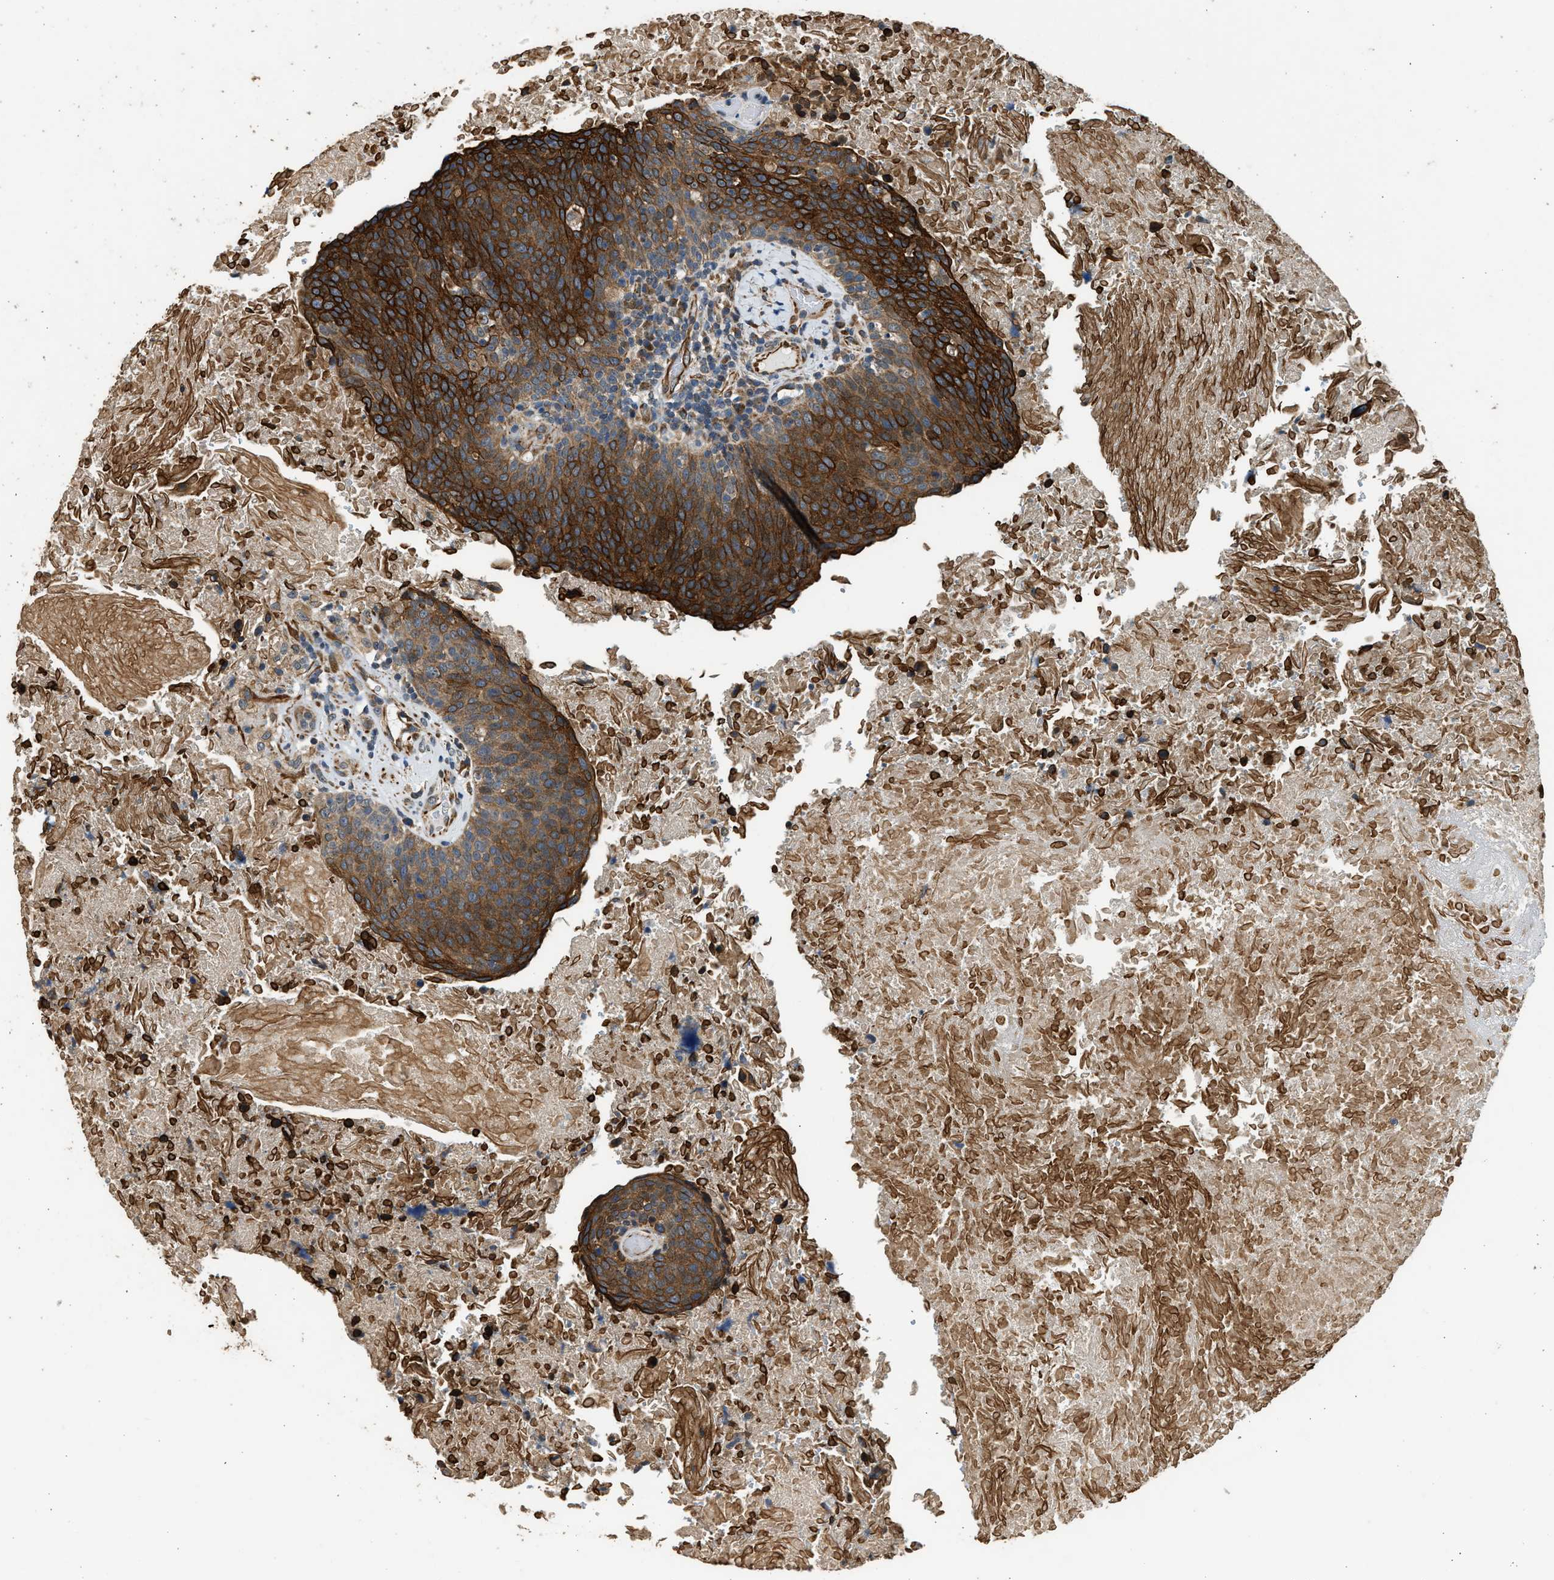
{"staining": {"intensity": "strong", "quantity": ">75%", "location": "cytoplasmic/membranous"}, "tissue": "head and neck cancer", "cell_type": "Tumor cells", "image_type": "cancer", "snomed": [{"axis": "morphology", "description": "Squamous cell carcinoma, NOS"}, {"axis": "morphology", "description": "Squamous cell carcinoma, metastatic, NOS"}, {"axis": "topography", "description": "Lymph node"}, {"axis": "topography", "description": "Head-Neck"}], "caption": "Immunohistochemistry (IHC) of head and neck cancer exhibits high levels of strong cytoplasmic/membranous positivity in about >75% of tumor cells.", "gene": "PCLO", "patient": {"sex": "male", "age": 62}}